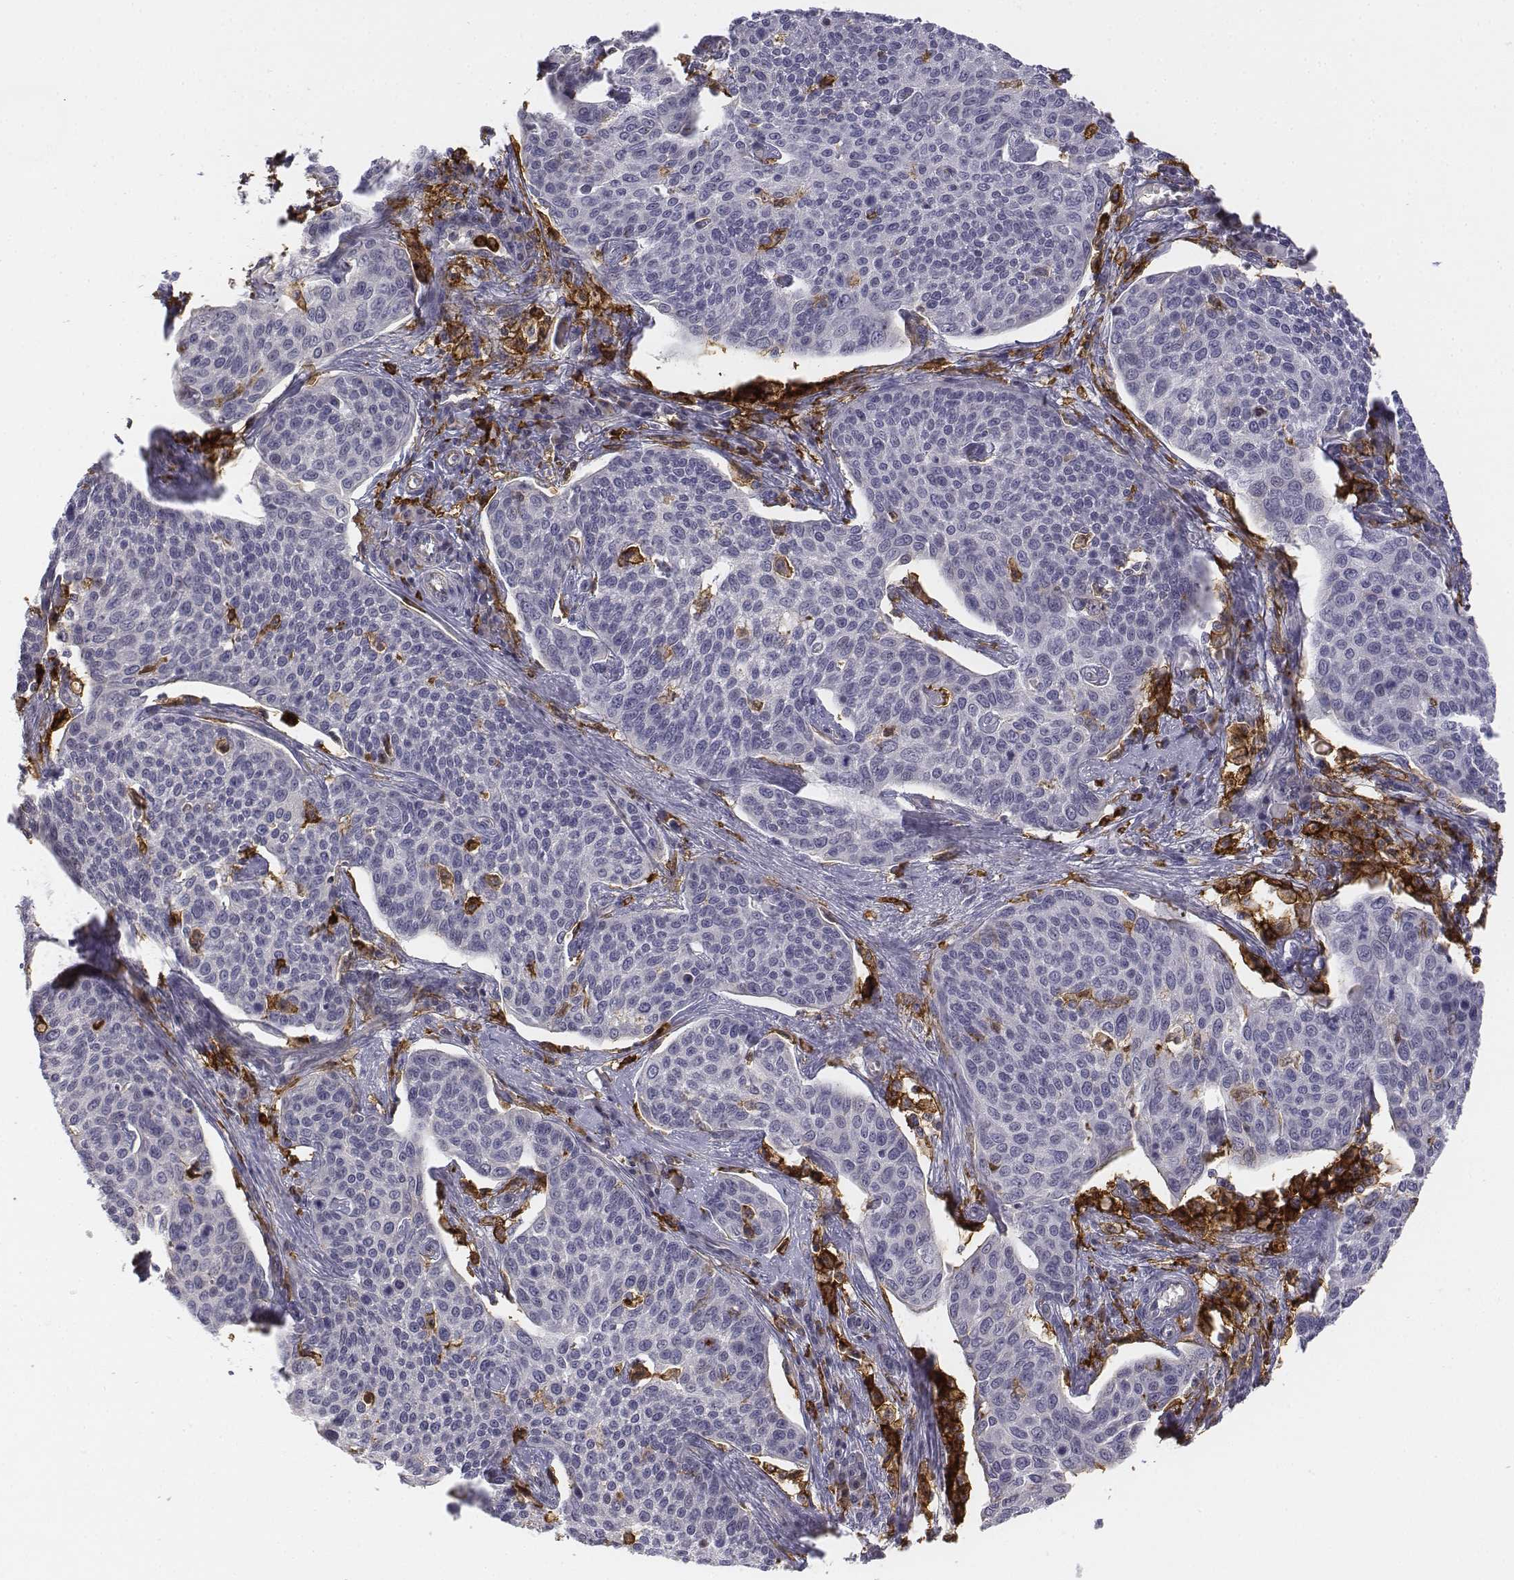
{"staining": {"intensity": "negative", "quantity": "none", "location": "none"}, "tissue": "cervical cancer", "cell_type": "Tumor cells", "image_type": "cancer", "snomed": [{"axis": "morphology", "description": "Squamous cell carcinoma, NOS"}, {"axis": "topography", "description": "Cervix"}], "caption": "Histopathology image shows no significant protein staining in tumor cells of cervical cancer.", "gene": "CD14", "patient": {"sex": "female", "age": 34}}